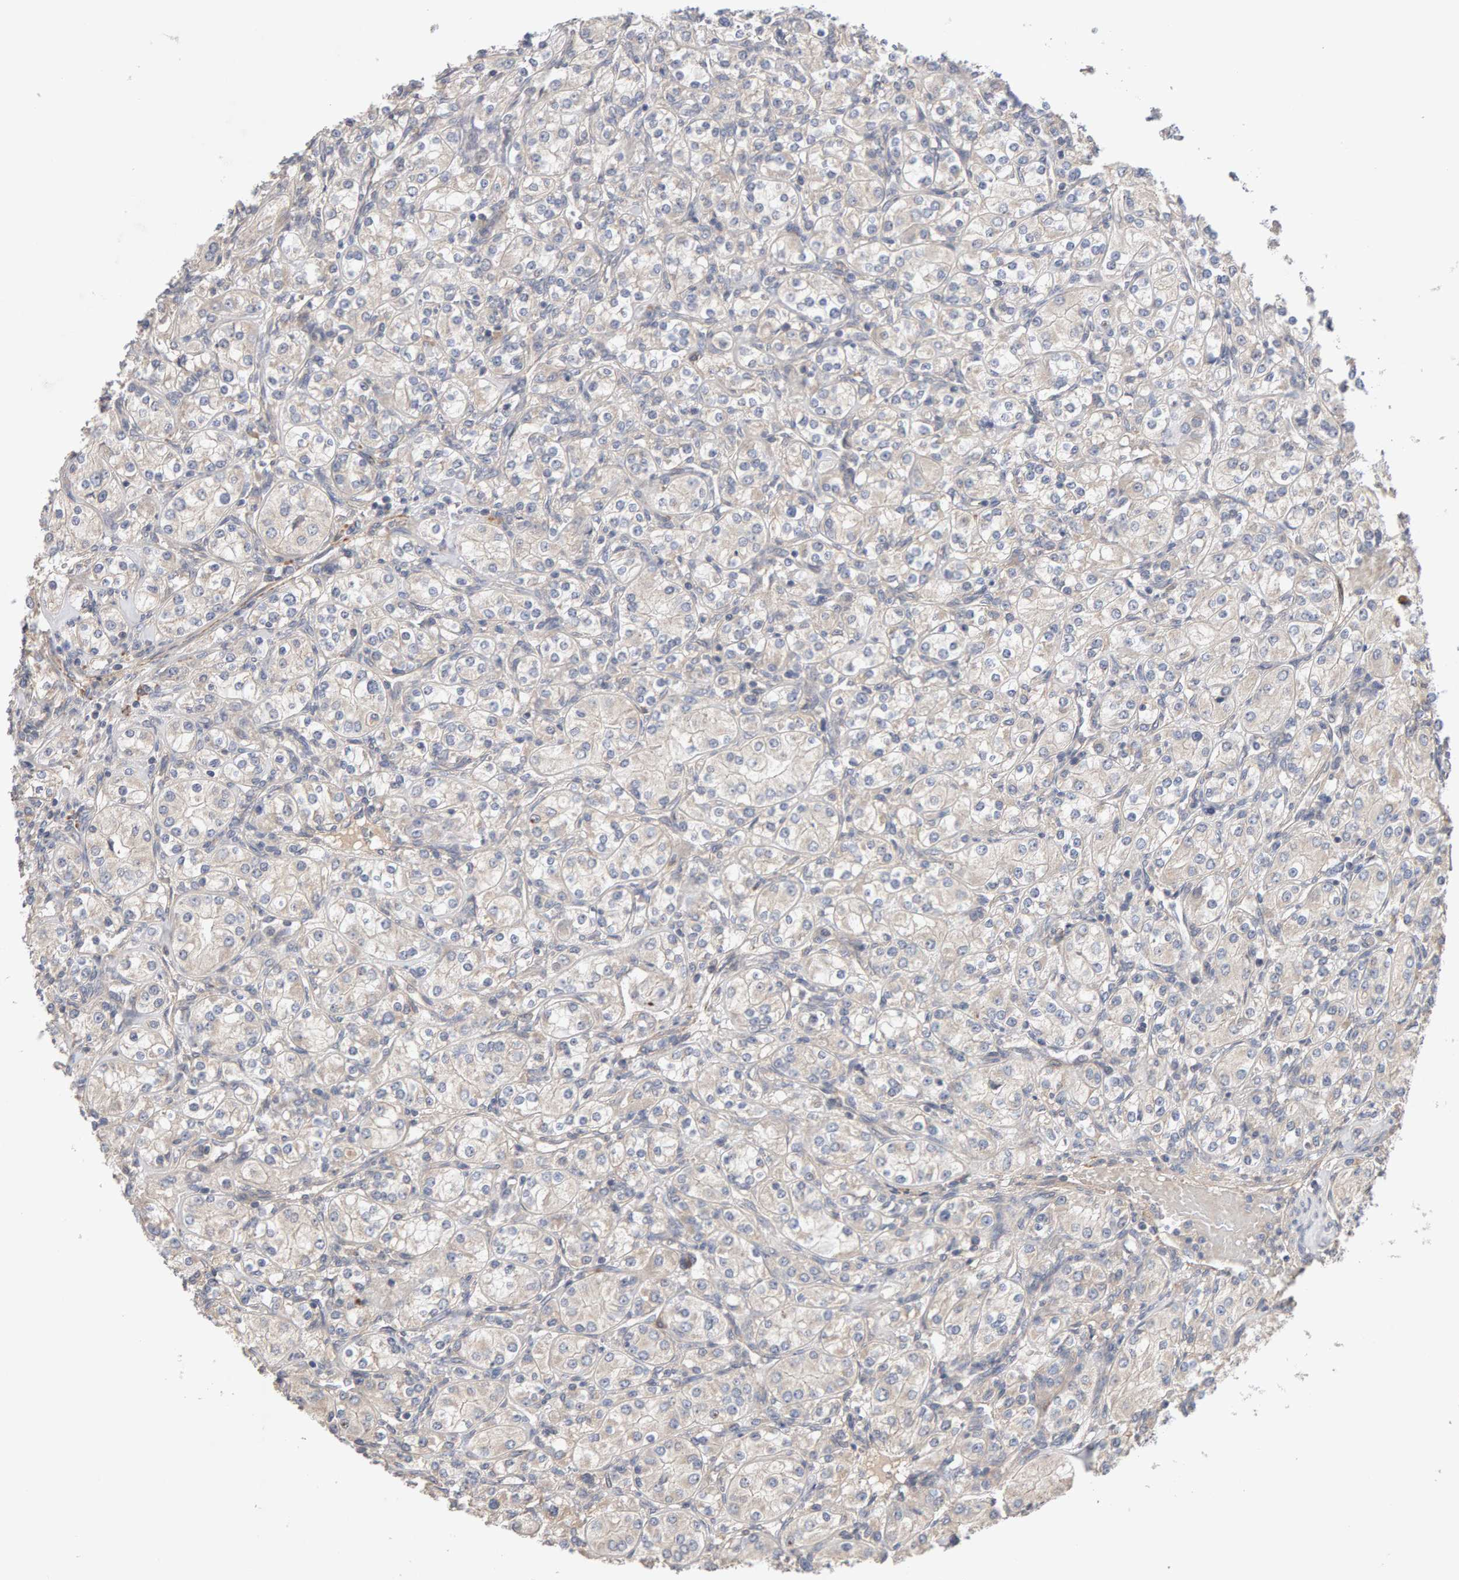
{"staining": {"intensity": "negative", "quantity": "none", "location": "none"}, "tissue": "renal cancer", "cell_type": "Tumor cells", "image_type": "cancer", "snomed": [{"axis": "morphology", "description": "Adenocarcinoma, NOS"}, {"axis": "topography", "description": "Kidney"}], "caption": "DAB (3,3'-diaminobenzidine) immunohistochemical staining of renal cancer (adenocarcinoma) demonstrates no significant positivity in tumor cells.", "gene": "RNF19A", "patient": {"sex": "male", "age": 77}}